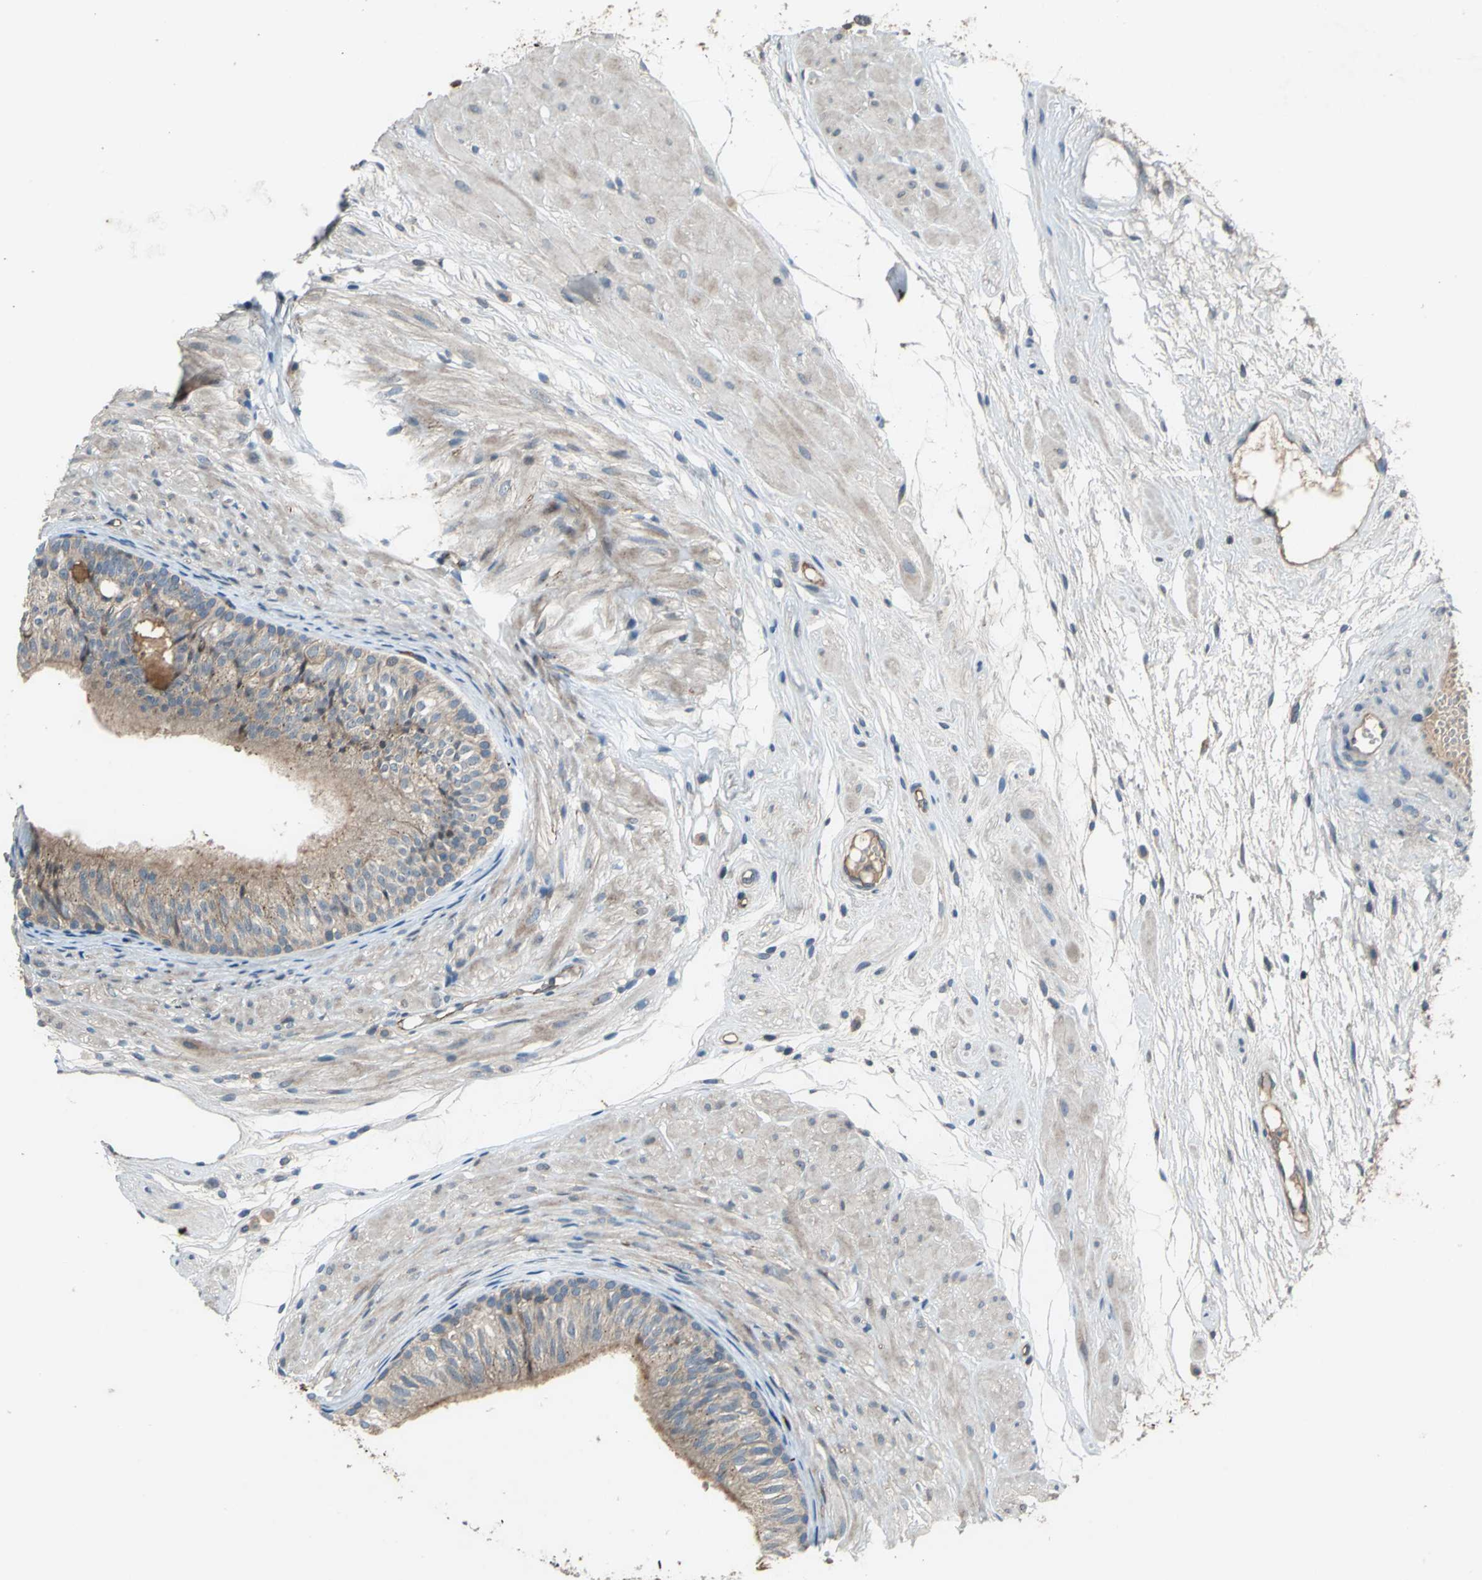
{"staining": {"intensity": "weak", "quantity": "25%-75%", "location": "cytoplasmic/membranous"}, "tissue": "epididymis", "cell_type": "Glandular cells", "image_type": "normal", "snomed": [{"axis": "morphology", "description": "Normal tissue, NOS"}, {"axis": "morphology", "description": "Atrophy, NOS"}, {"axis": "topography", "description": "Testis"}, {"axis": "topography", "description": "Epididymis"}], "caption": "Brown immunohistochemical staining in normal human epididymis reveals weak cytoplasmic/membranous expression in approximately 25%-75% of glandular cells.", "gene": "EMCN", "patient": {"sex": "male", "age": 18}}